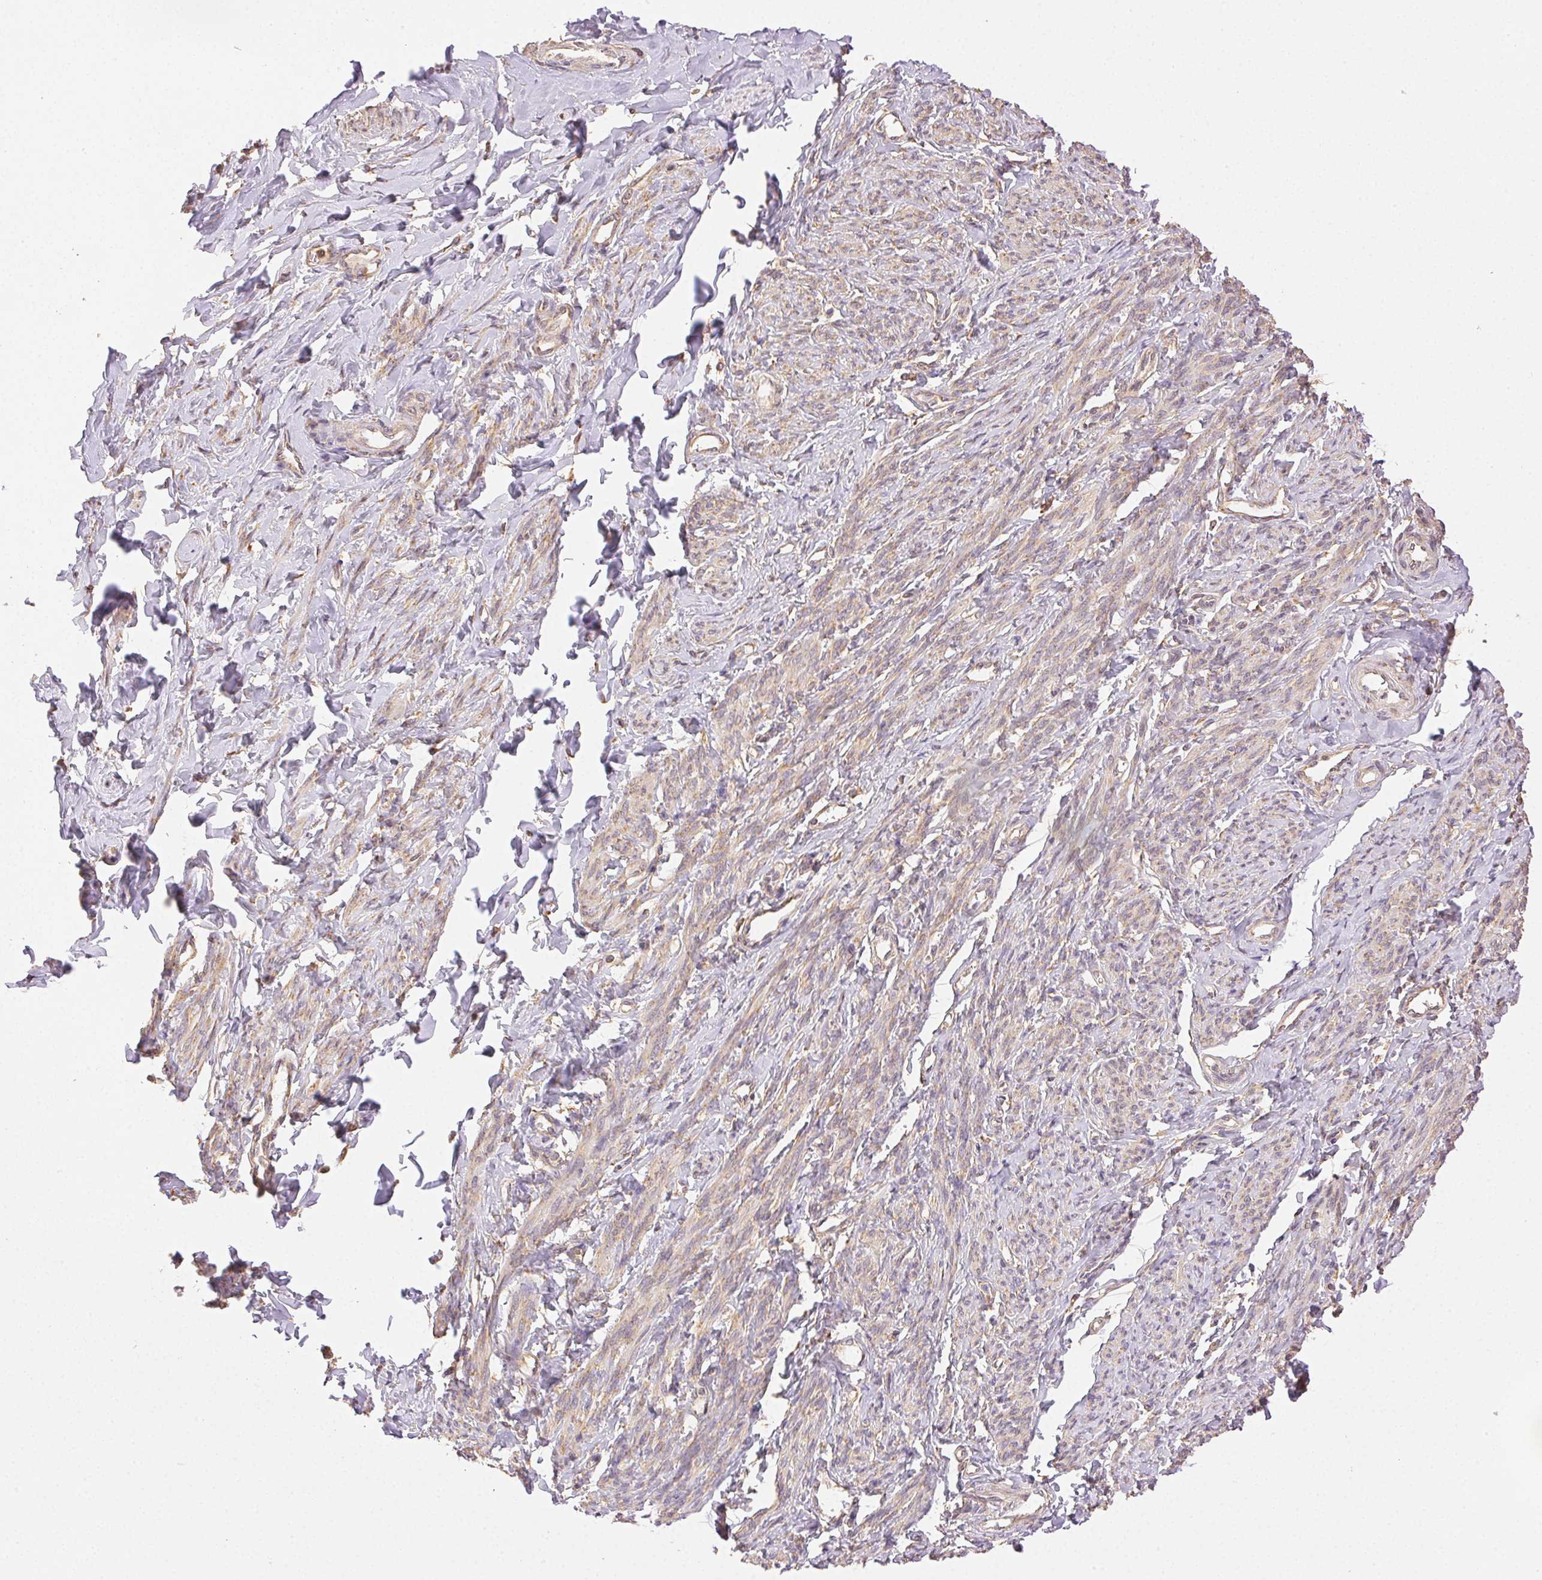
{"staining": {"intensity": "moderate", "quantity": "25%-75%", "location": "cytoplasmic/membranous"}, "tissue": "smooth muscle", "cell_type": "Smooth muscle cells", "image_type": "normal", "snomed": [{"axis": "morphology", "description": "Normal tissue, NOS"}, {"axis": "topography", "description": "Smooth muscle"}], "caption": "Immunohistochemistry (DAB) staining of normal human smooth muscle reveals moderate cytoplasmic/membranous protein positivity in about 25%-75% of smooth muscle cells.", "gene": "ENTREP1", "patient": {"sex": "female", "age": 65}}